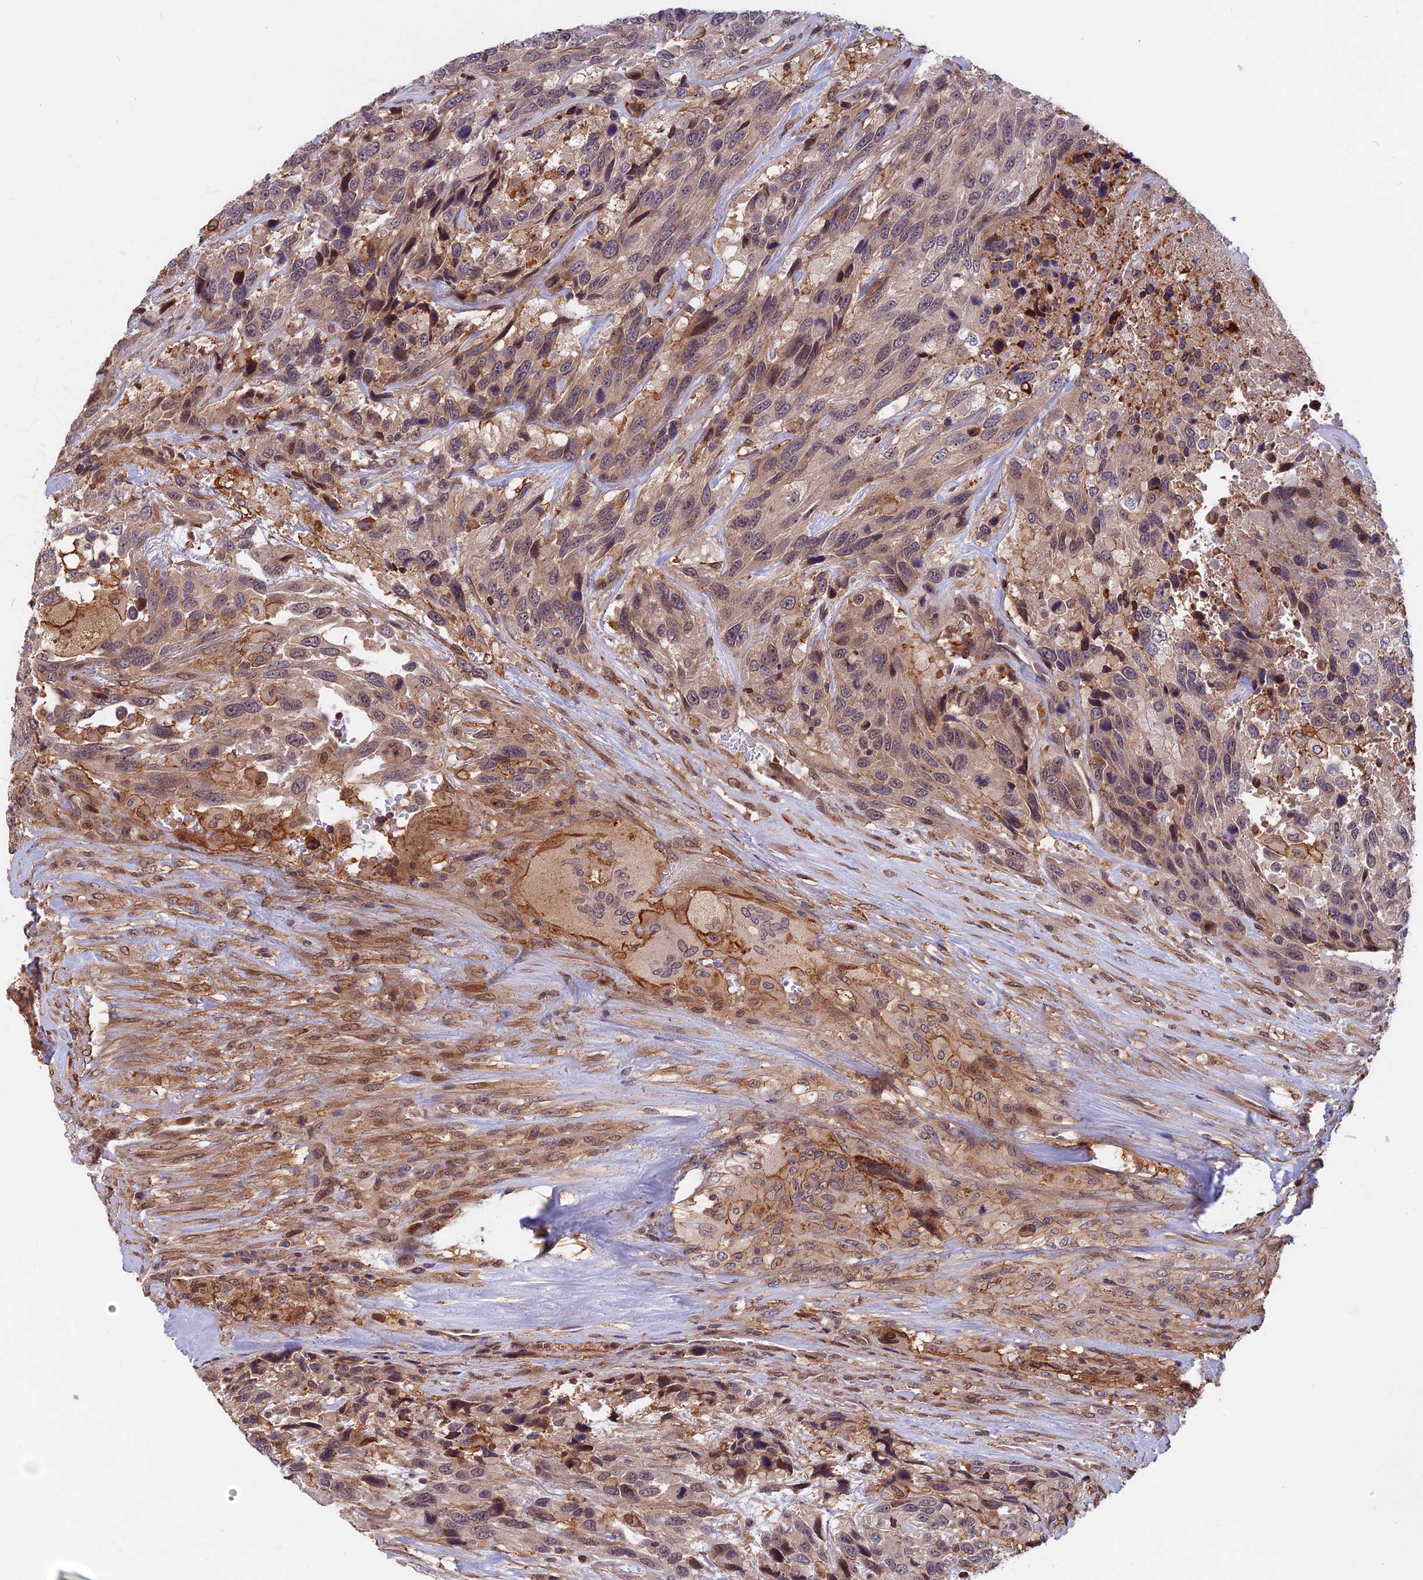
{"staining": {"intensity": "weak", "quantity": "25%-75%", "location": "cytoplasmic/membranous,nuclear"}, "tissue": "urothelial cancer", "cell_type": "Tumor cells", "image_type": "cancer", "snomed": [{"axis": "morphology", "description": "Urothelial carcinoma, High grade"}, {"axis": "topography", "description": "Urinary bladder"}], "caption": "High-grade urothelial carcinoma stained with immunohistochemistry reveals weak cytoplasmic/membranous and nuclear staining in approximately 25%-75% of tumor cells. The staining was performed using DAB (3,3'-diaminobenzidine), with brown indicating positive protein expression. Nuclei are stained blue with hematoxylin.", "gene": "SPG11", "patient": {"sex": "female", "age": 70}}